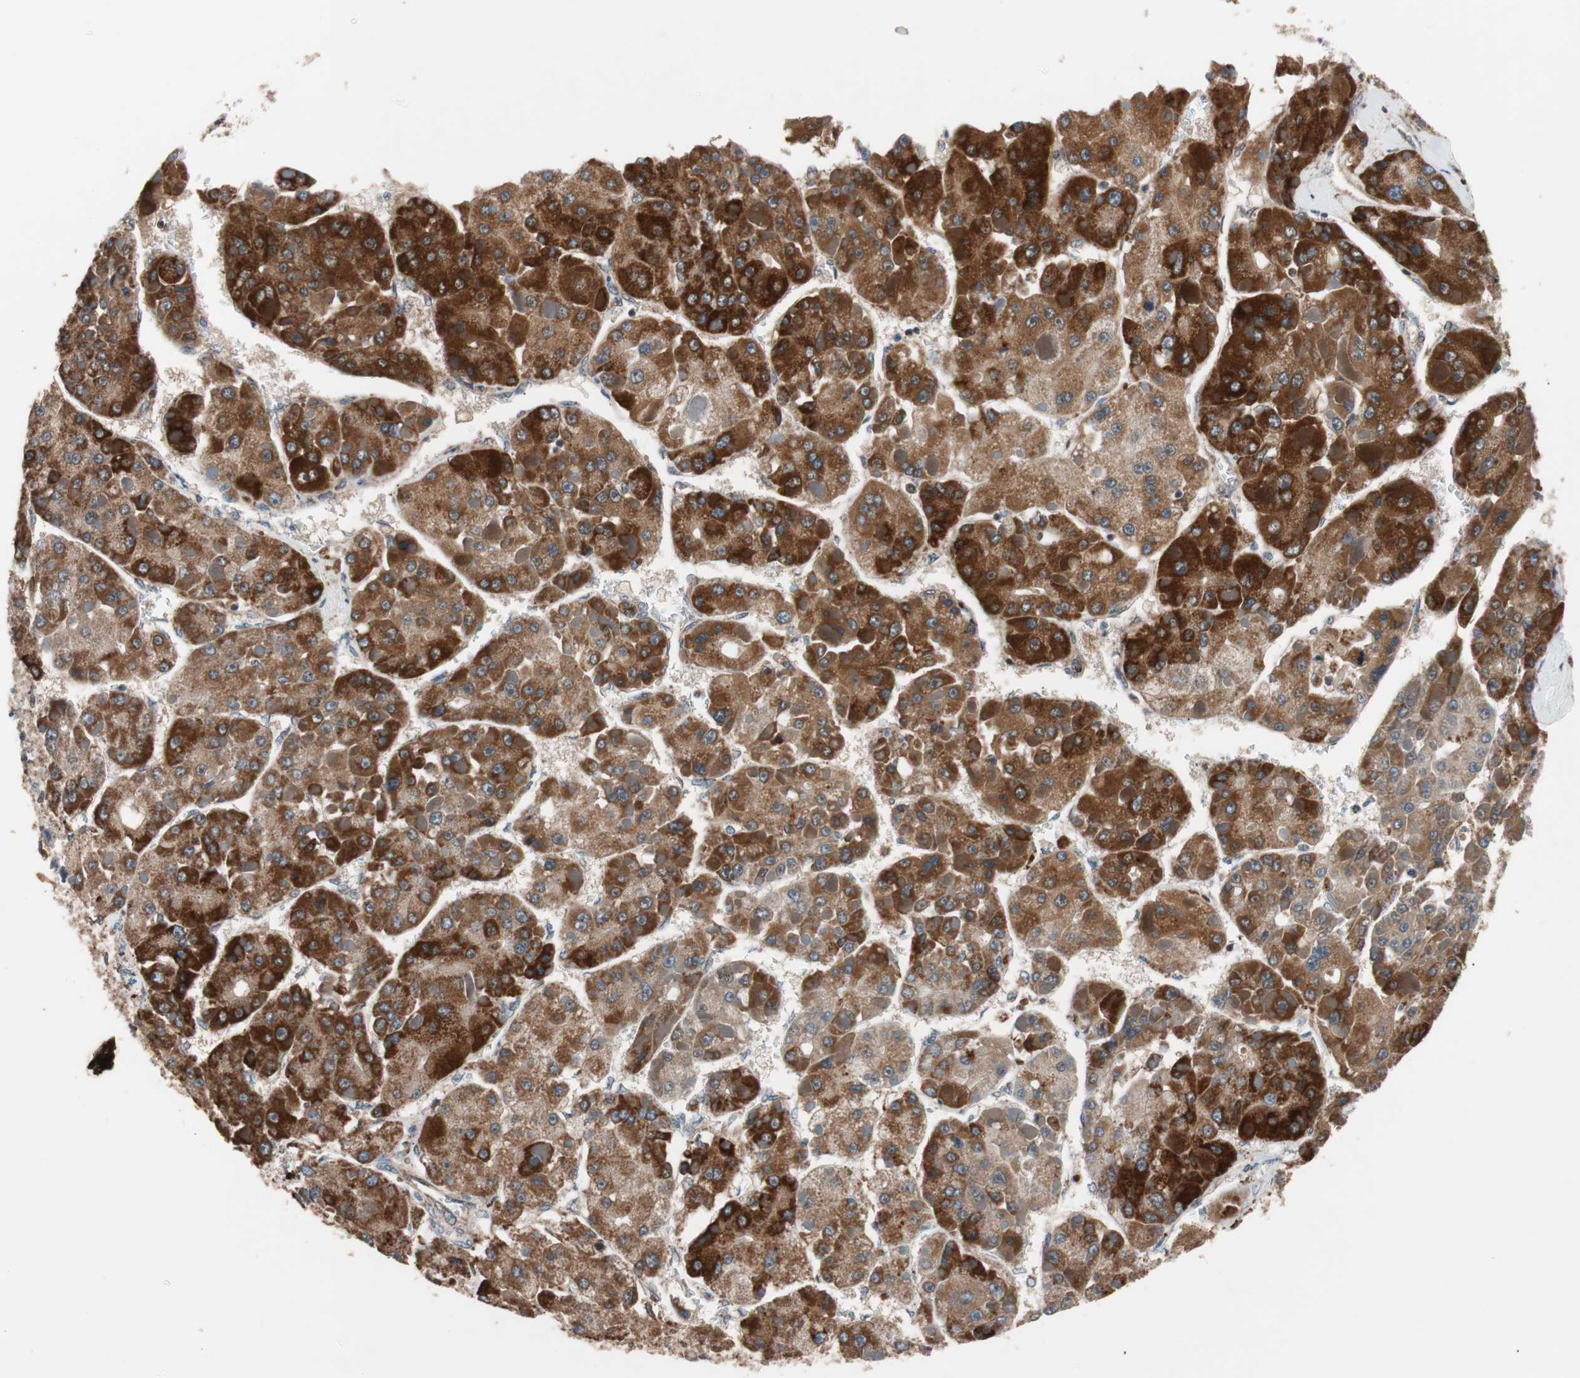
{"staining": {"intensity": "strong", "quantity": ">75%", "location": "cytoplasmic/membranous"}, "tissue": "liver cancer", "cell_type": "Tumor cells", "image_type": "cancer", "snomed": [{"axis": "morphology", "description": "Carcinoma, Hepatocellular, NOS"}, {"axis": "topography", "description": "Liver"}], "caption": "Protein staining by immunohistochemistry (IHC) displays strong cytoplasmic/membranous staining in approximately >75% of tumor cells in liver cancer (hepatocellular carcinoma).", "gene": "PITRM1", "patient": {"sex": "female", "age": 73}}